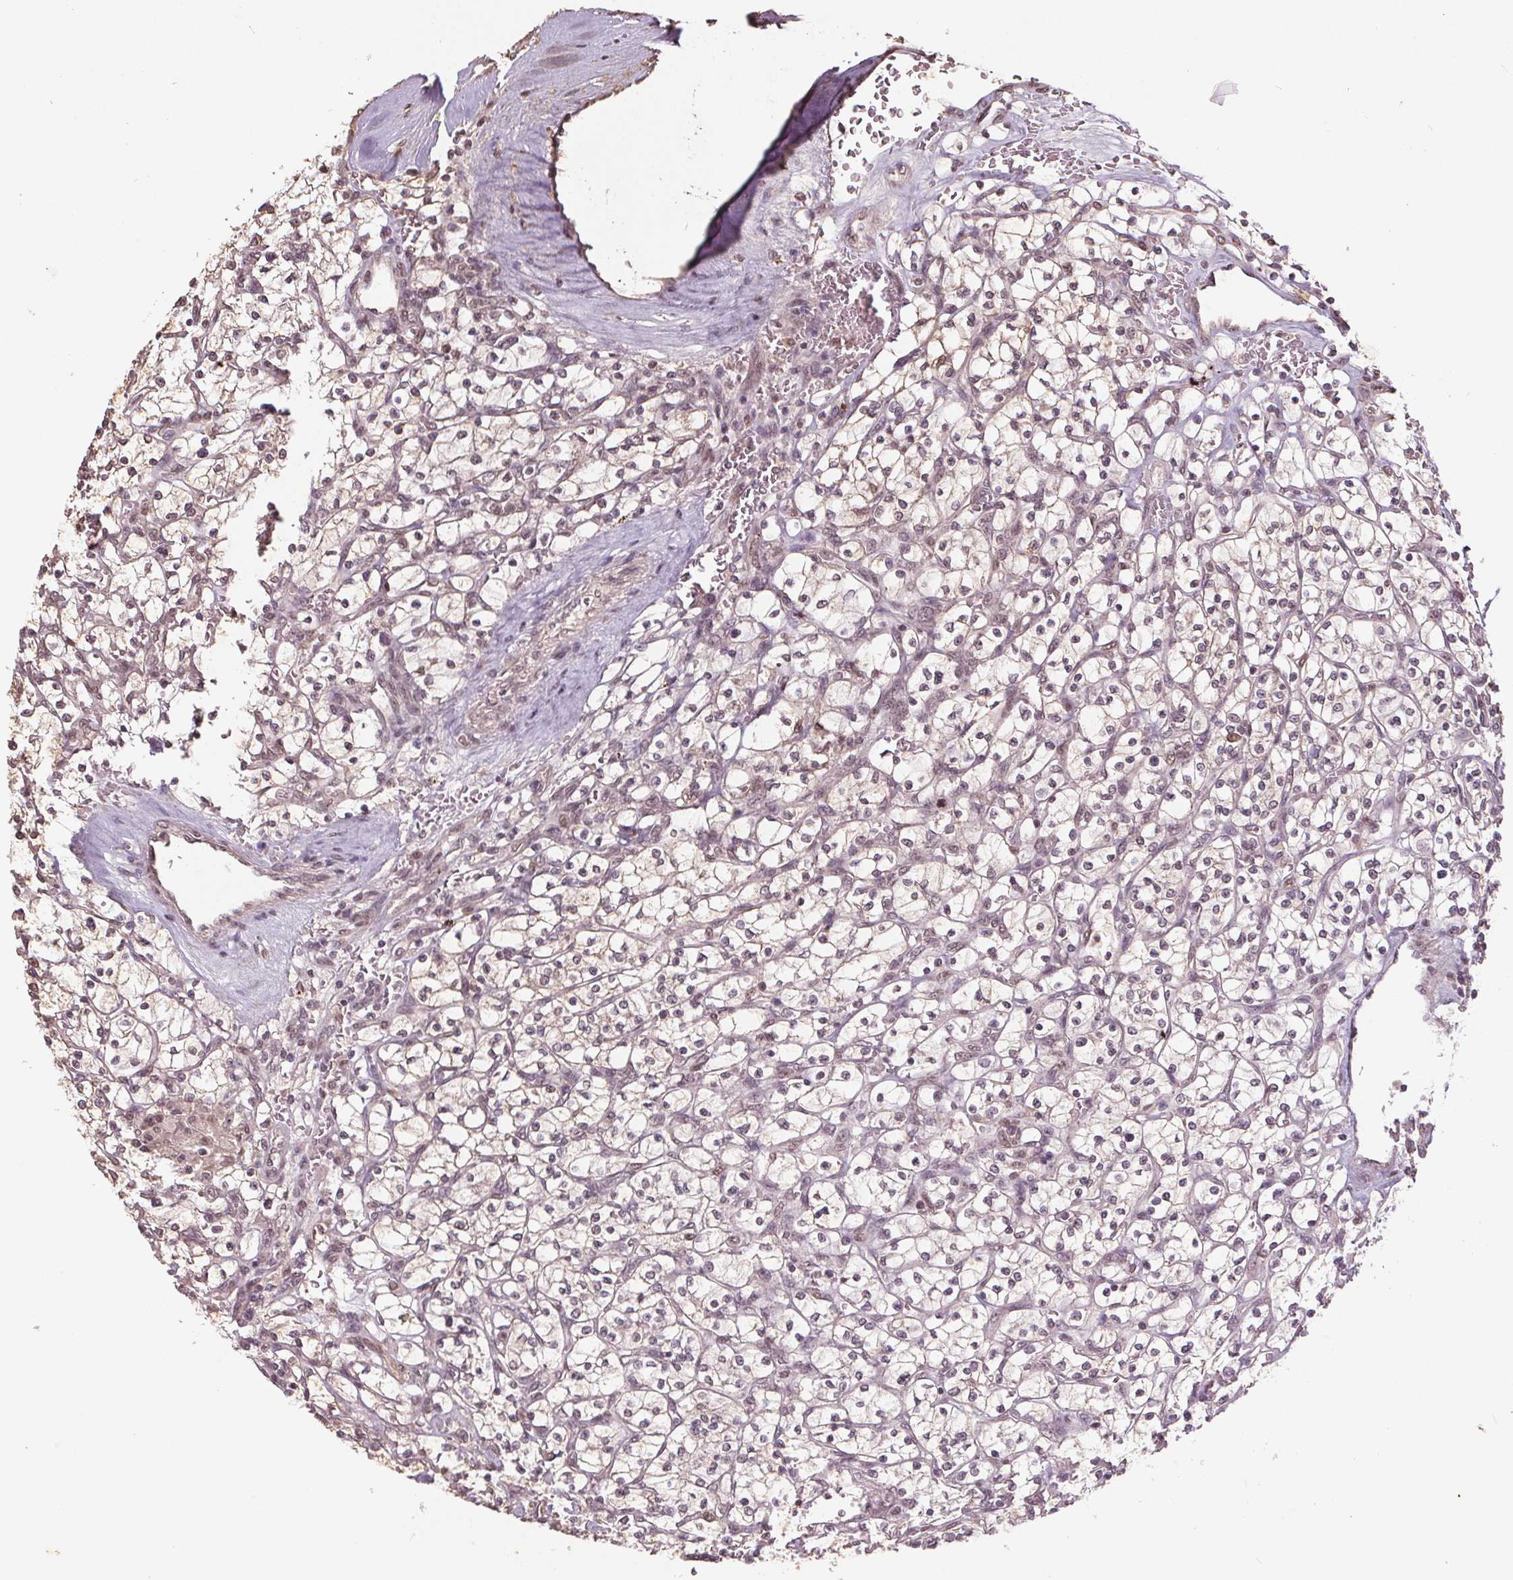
{"staining": {"intensity": "weak", "quantity": "<25%", "location": "cytoplasmic/membranous,nuclear"}, "tissue": "renal cancer", "cell_type": "Tumor cells", "image_type": "cancer", "snomed": [{"axis": "morphology", "description": "Adenocarcinoma, NOS"}, {"axis": "topography", "description": "Kidney"}], "caption": "A histopathology image of adenocarcinoma (renal) stained for a protein exhibits no brown staining in tumor cells.", "gene": "DNMT3B", "patient": {"sex": "female", "age": 64}}